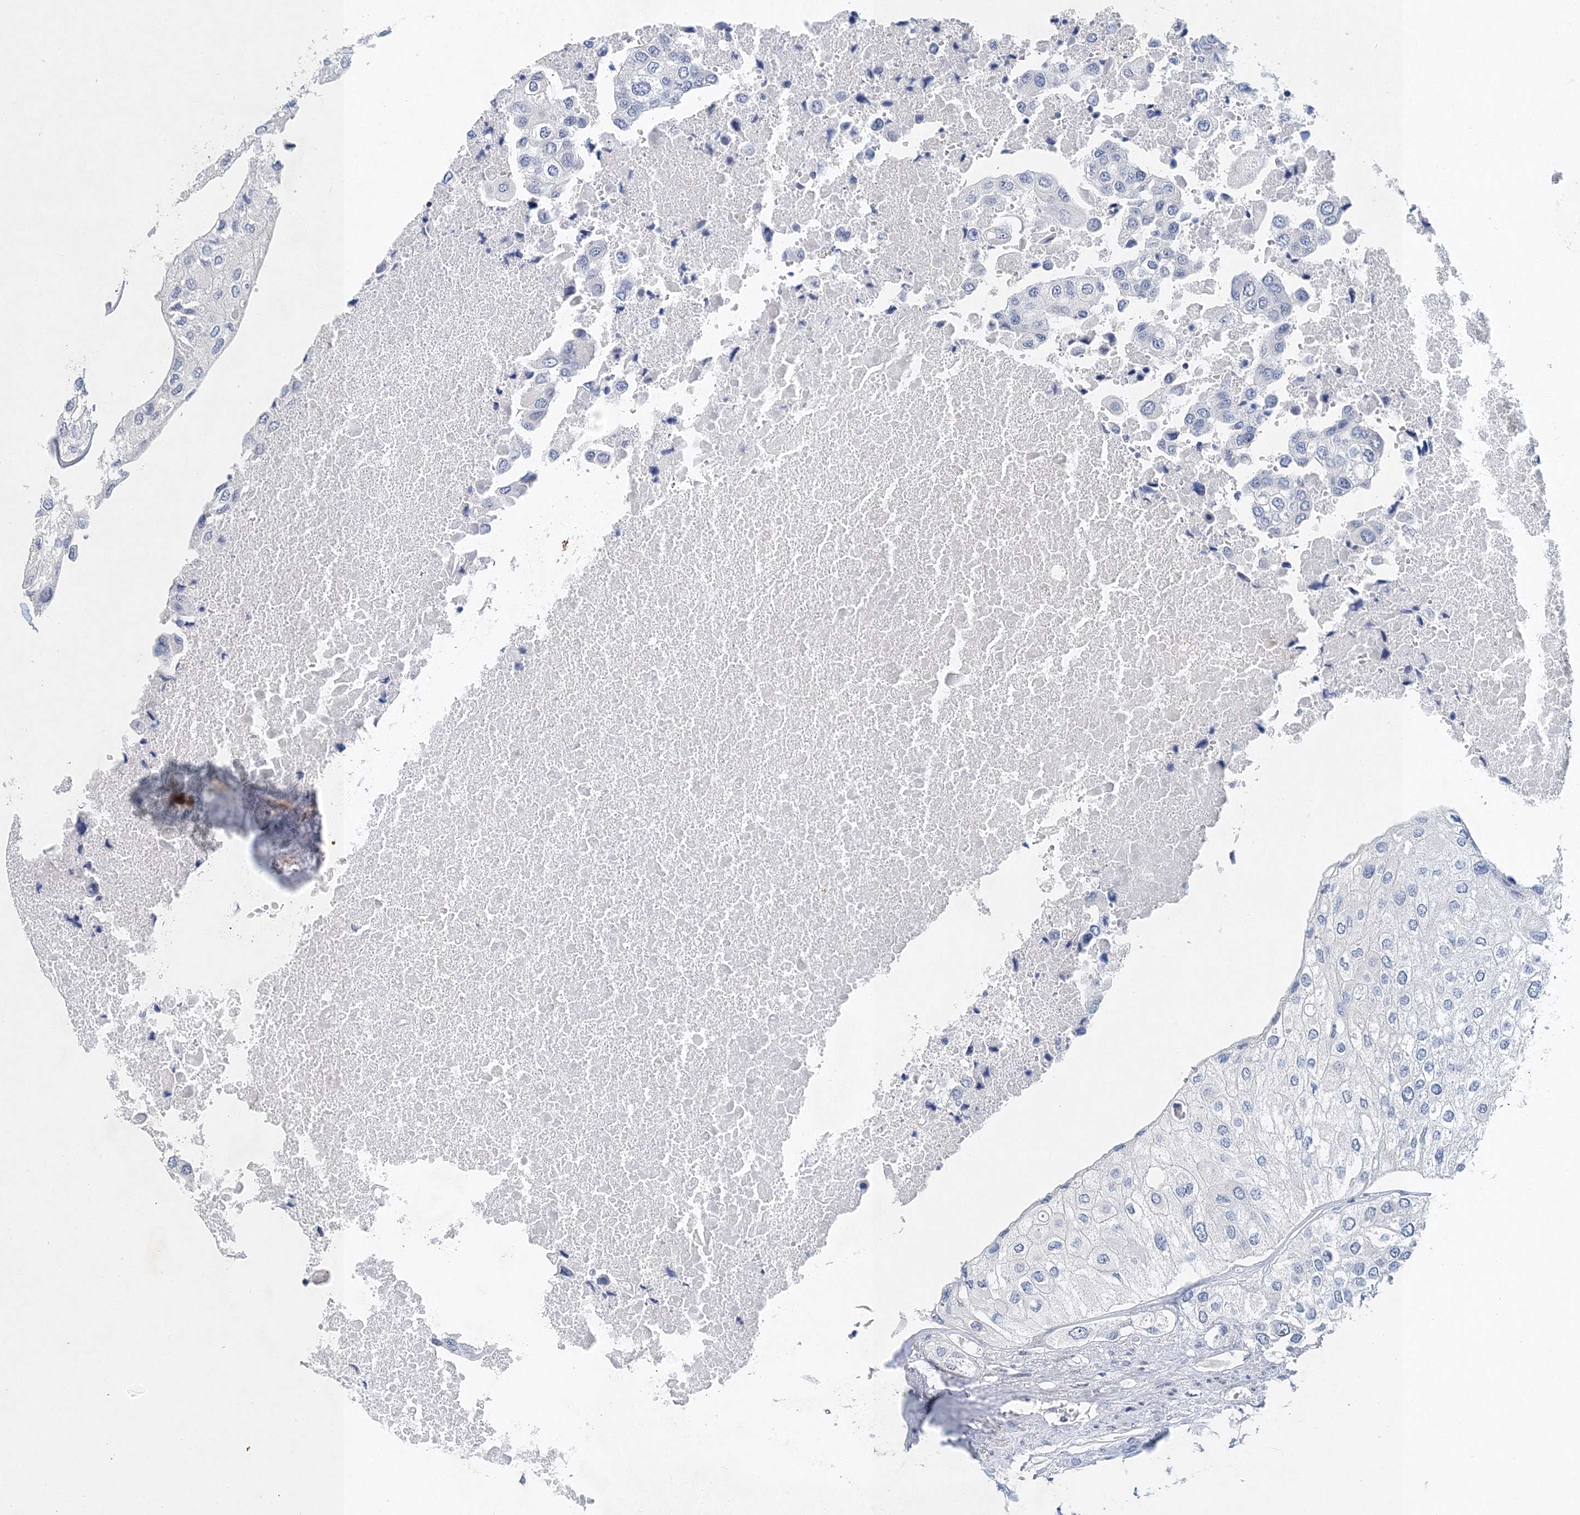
{"staining": {"intensity": "negative", "quantity": "none", "location": "none"}, "tissue": "urothelial cancer", "cell_type": "Tumor cells", "image_type": "cancer", "snomed": [{"axis": "morphology", "description": "Urothelial carcinoma, High grade"}, {"axis": "topography", "description": "Urinary bladder"}], "caption": "DAB immunohistochemical staining of human urothelial carcinoma (high-grade) reveals no significant staining in tumor cells. (DAB immunohistochemistry (IHC) visualized using brightfield microscopy, high magnification).", "gene": "UIMC1", "patient": {"sex": "male", "age": 64}}